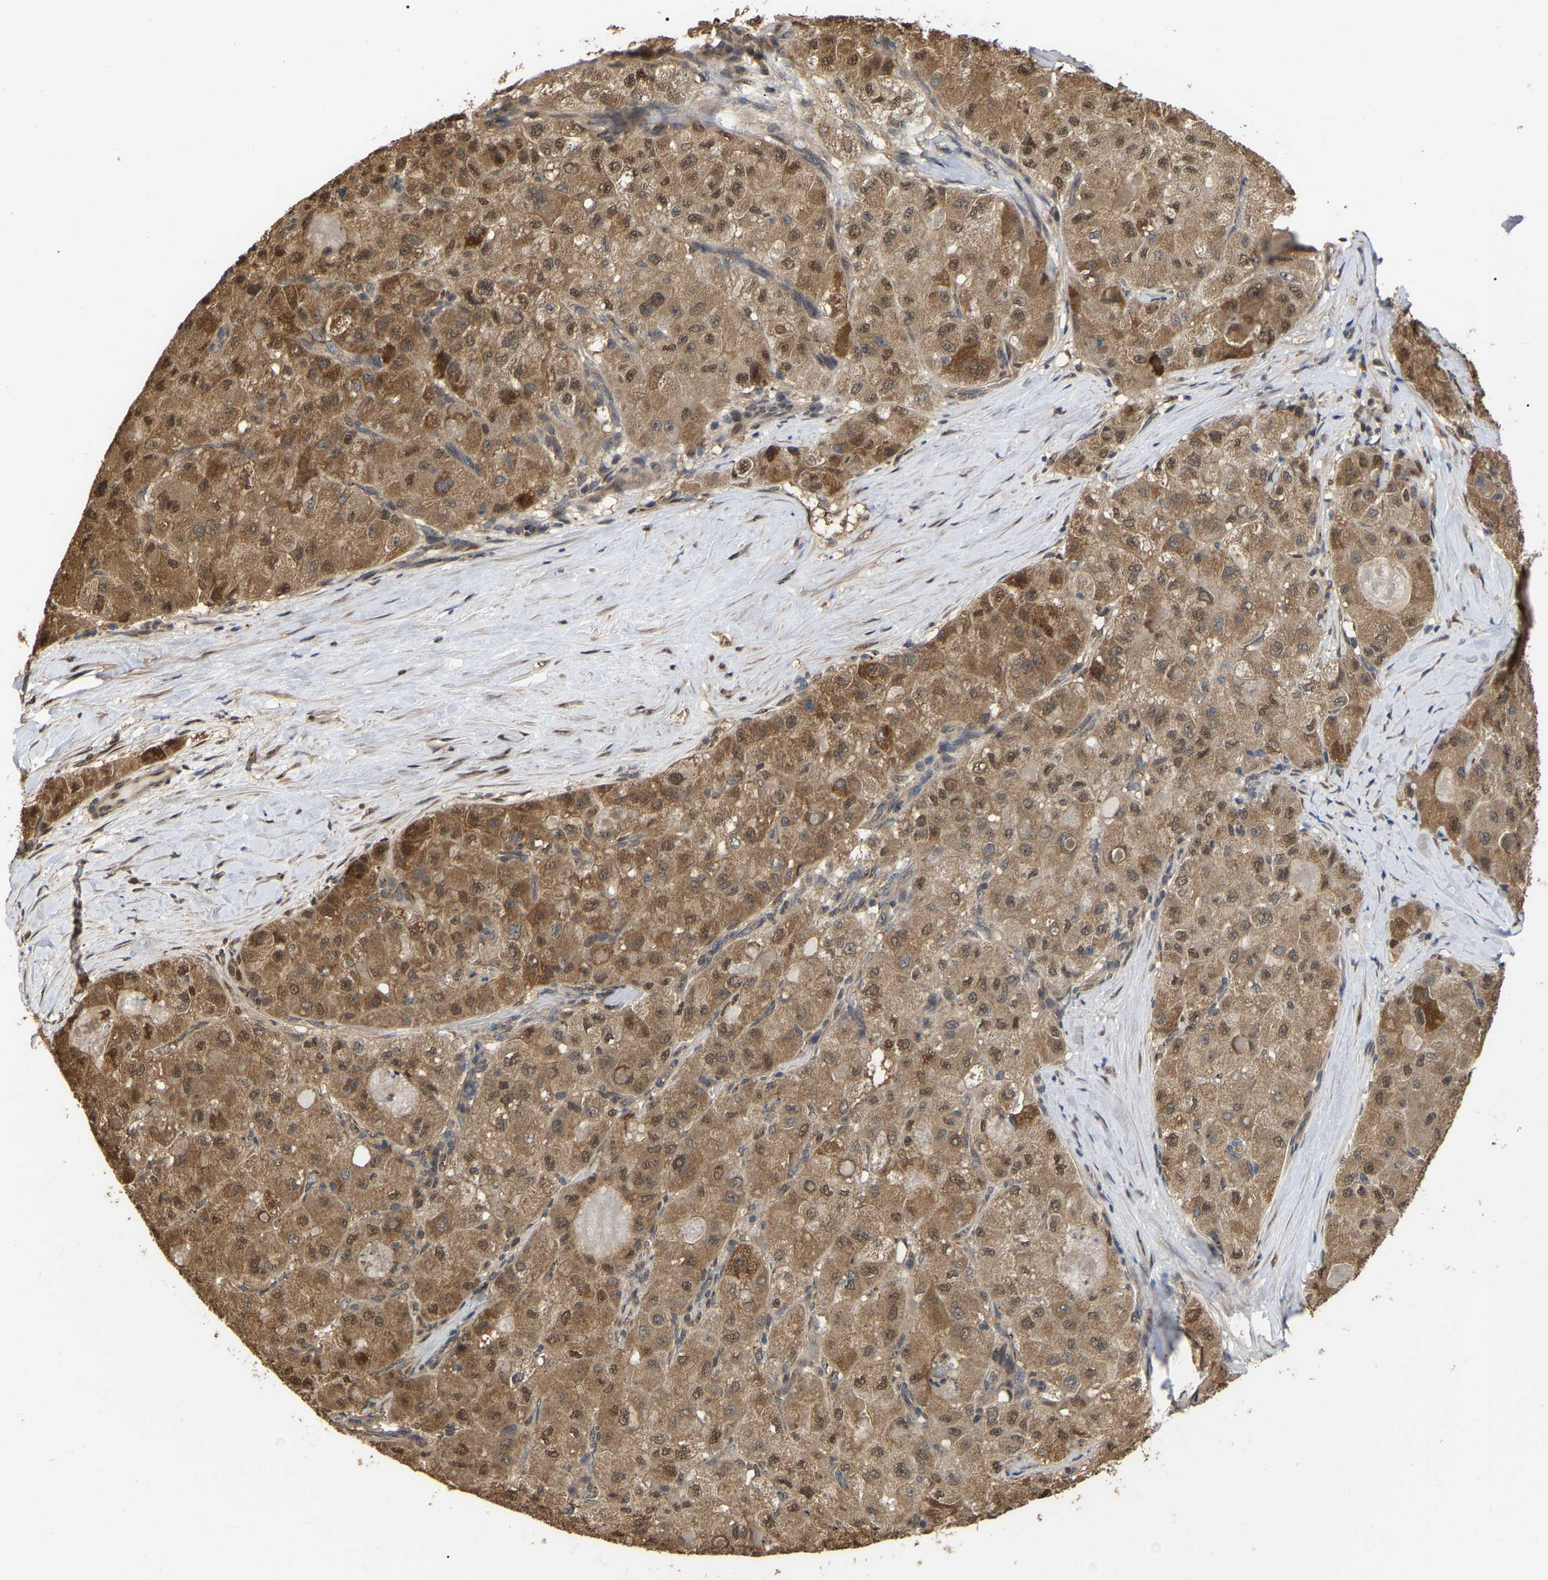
{"staining": {"intensity": "moderate", "quantity": ">75%", "location": "cytoplasmic/membranous,nuclear"}, "tissue": "liver cancer", "cell_type": "Tumor cells", "image_type": "cancer", "snomed": [{"axis": "morphology", "description": "Carcinoma, Hepatocellular, NOS"}, {"axis": "topography", "description": "Liver"}], "caption": "Immunohistochemistry histopathology image of hepatocellular carcinoma (liver) stained for a protein (brown), which displays medium levels of moderate cytoplasmic/membranous and nuclear staining in approximately >75% of tumor cells.", "gene": "FAM219A", "patient": {"sex": "male", "age": 80}}